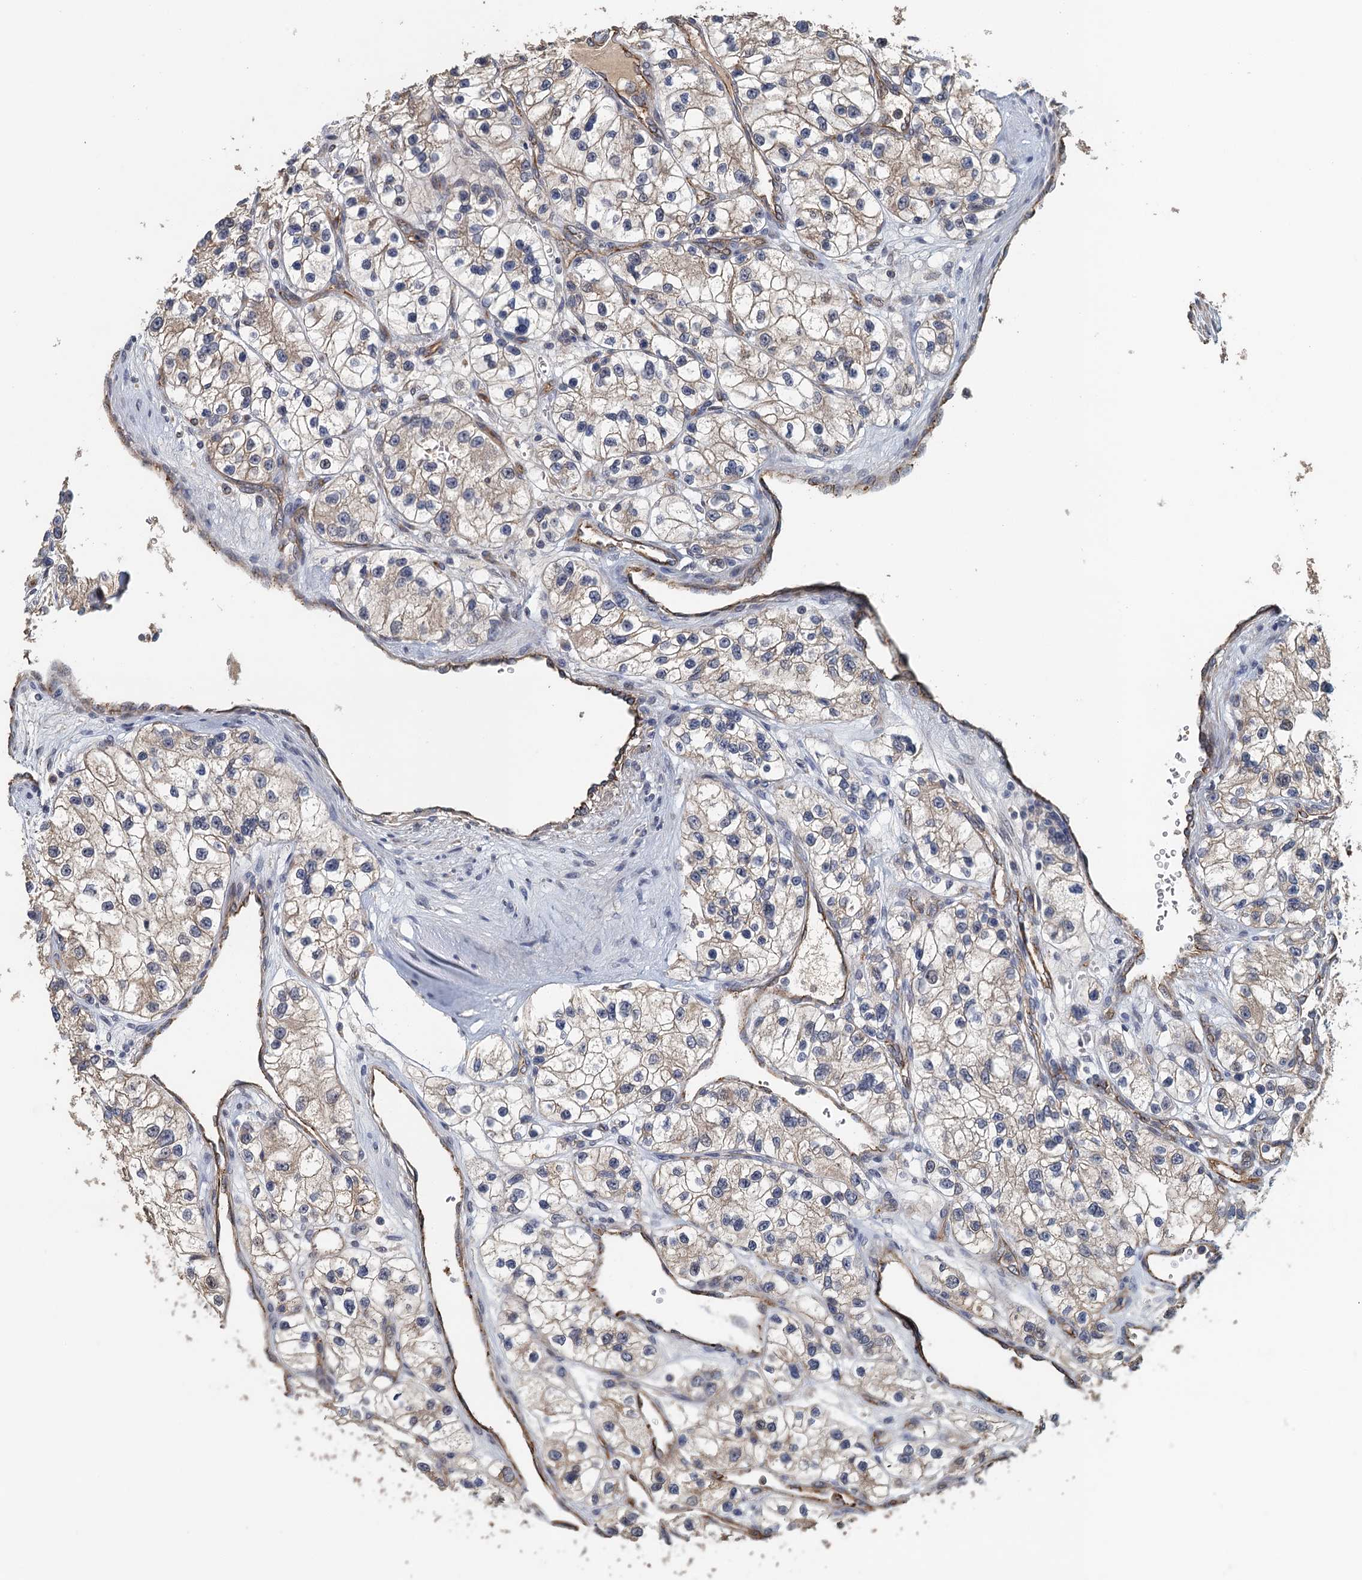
{"staining": {"intensity": "weak", "quantity": "<25%", "location": "cytoplasmic/membranous"}, "tissue": "renal cancer", "cell_type": "Tumor cells", "image_type": "cancer", "snomed": [{"axis": "morphology", "description": "Adenocarcinoma, NOS"}, {"axis": "topography", "description": "Kidney"}], "caption": "A high-resolution micrograph shows immunohistochemistry staining of renal cancer (adenocarcinoma), which exhibits no significant staining in tumor cells. The staining was performed using DAB (3,3'-diaminobenzidine) to visualize the protein expression in brown, while the nuclei were stained in blue with hematoxylin (Magnification: 20x).", "gene": "ACSBG1", "patient": {"sex": "female", "age": 57}}